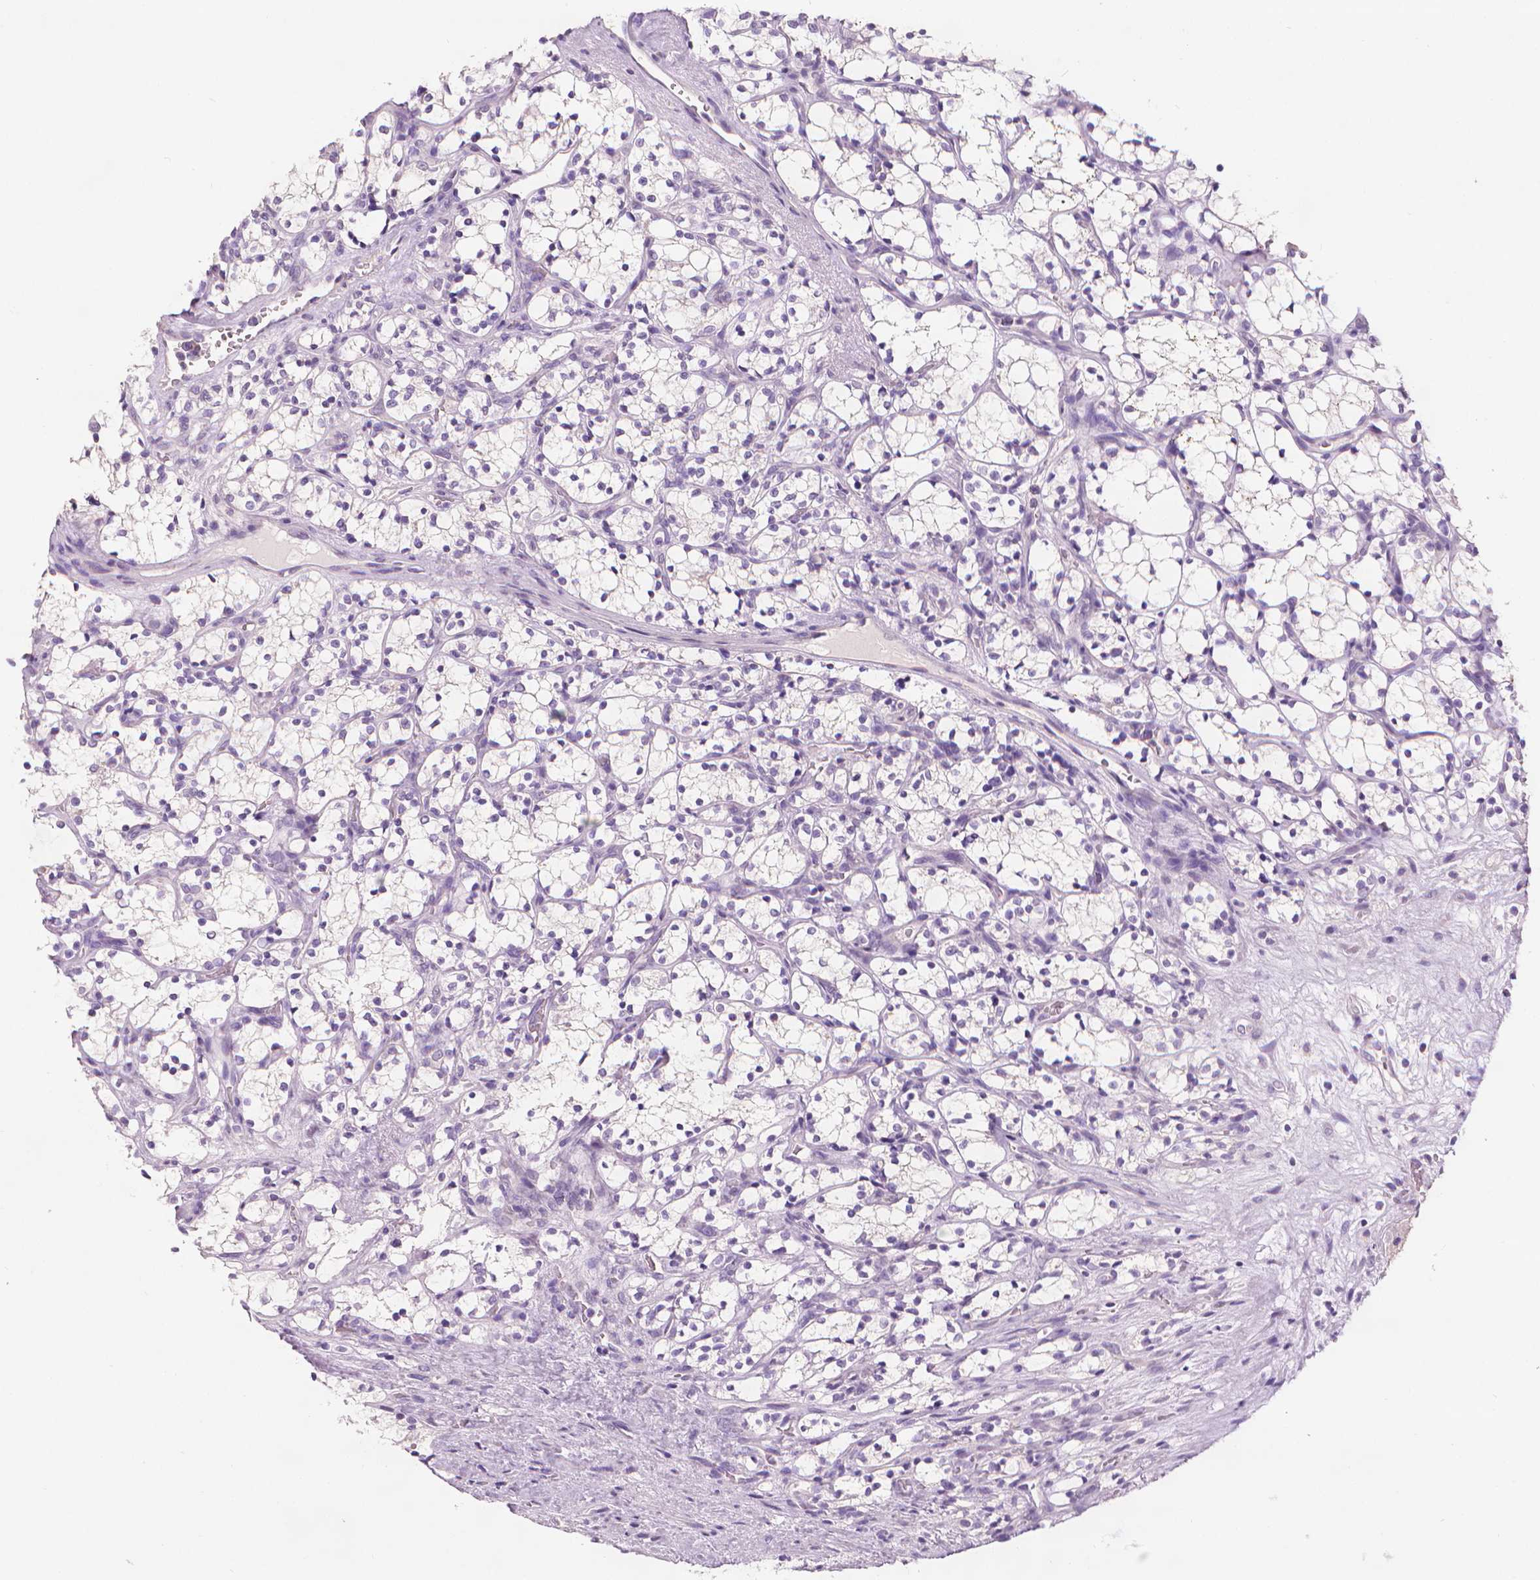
{"staining": {"intensity": "negative", "quantity": "none", "location": "none"}, "tissue": "renal cancer", "cell_type": "Tumor cells", "image_type": "cancer", "snomed": [{"axis": "morphology", "description": "Adenocarcinoma, NOS"}, {"axis": "topography", "description": "Kidney"}], "caption": "Tumor cells show no significant positivity in renal cancer. (DAB immunohistochemistry (IHC) visualized using brightfield microscopy, high magnification).", "gene": "FASN", "patient": {"sex": "female", "age": 69}}